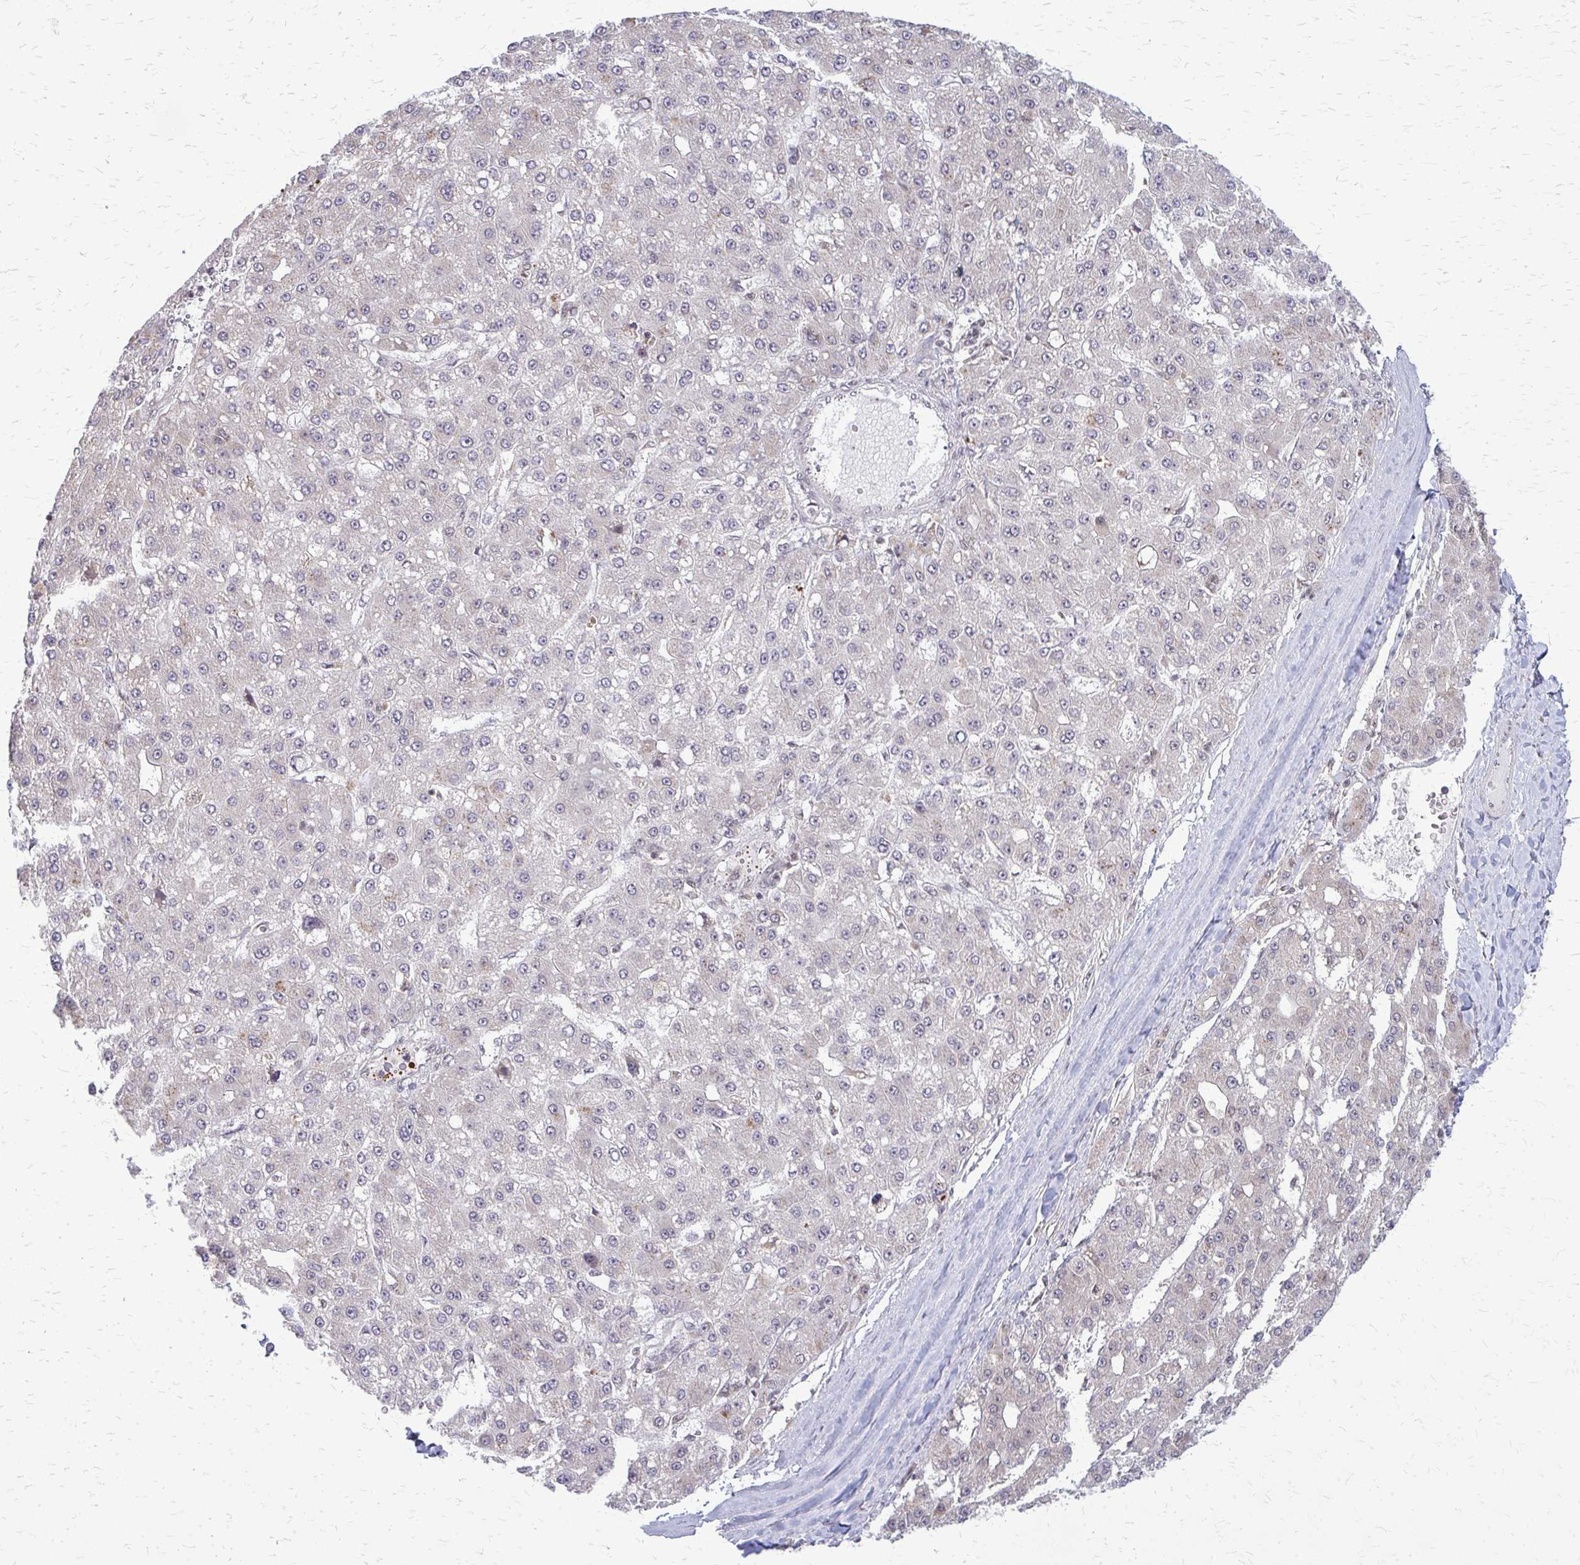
{"staining": {"intensity": "moderate", "quantity": "25%-75%", "location": "cytoplasmic/membranous,nuclear"}, "tissue": "liver cancer", "cell_type": "Tumor cells", "image_type": "cancer", "snomed": [{"axis": "morphology", "description": "Carcinoma, Hepatocellular, NOS"}, {"axis": "topography", "description": "Liver"}], "caption": "Immunohistochemistry (DAB (3,3'-diaminobenzidine)) staining of liver hepatocellular carcinoma demonstrates moderate cytoplasmic/membranous and nuclear protein positivity in about 25%-75% of tumor cells. The protein is shown in brown color, while the nuclei are stained blue.", "gene": "HDAC3", "patient": {"sex": "male", "age": 67}}